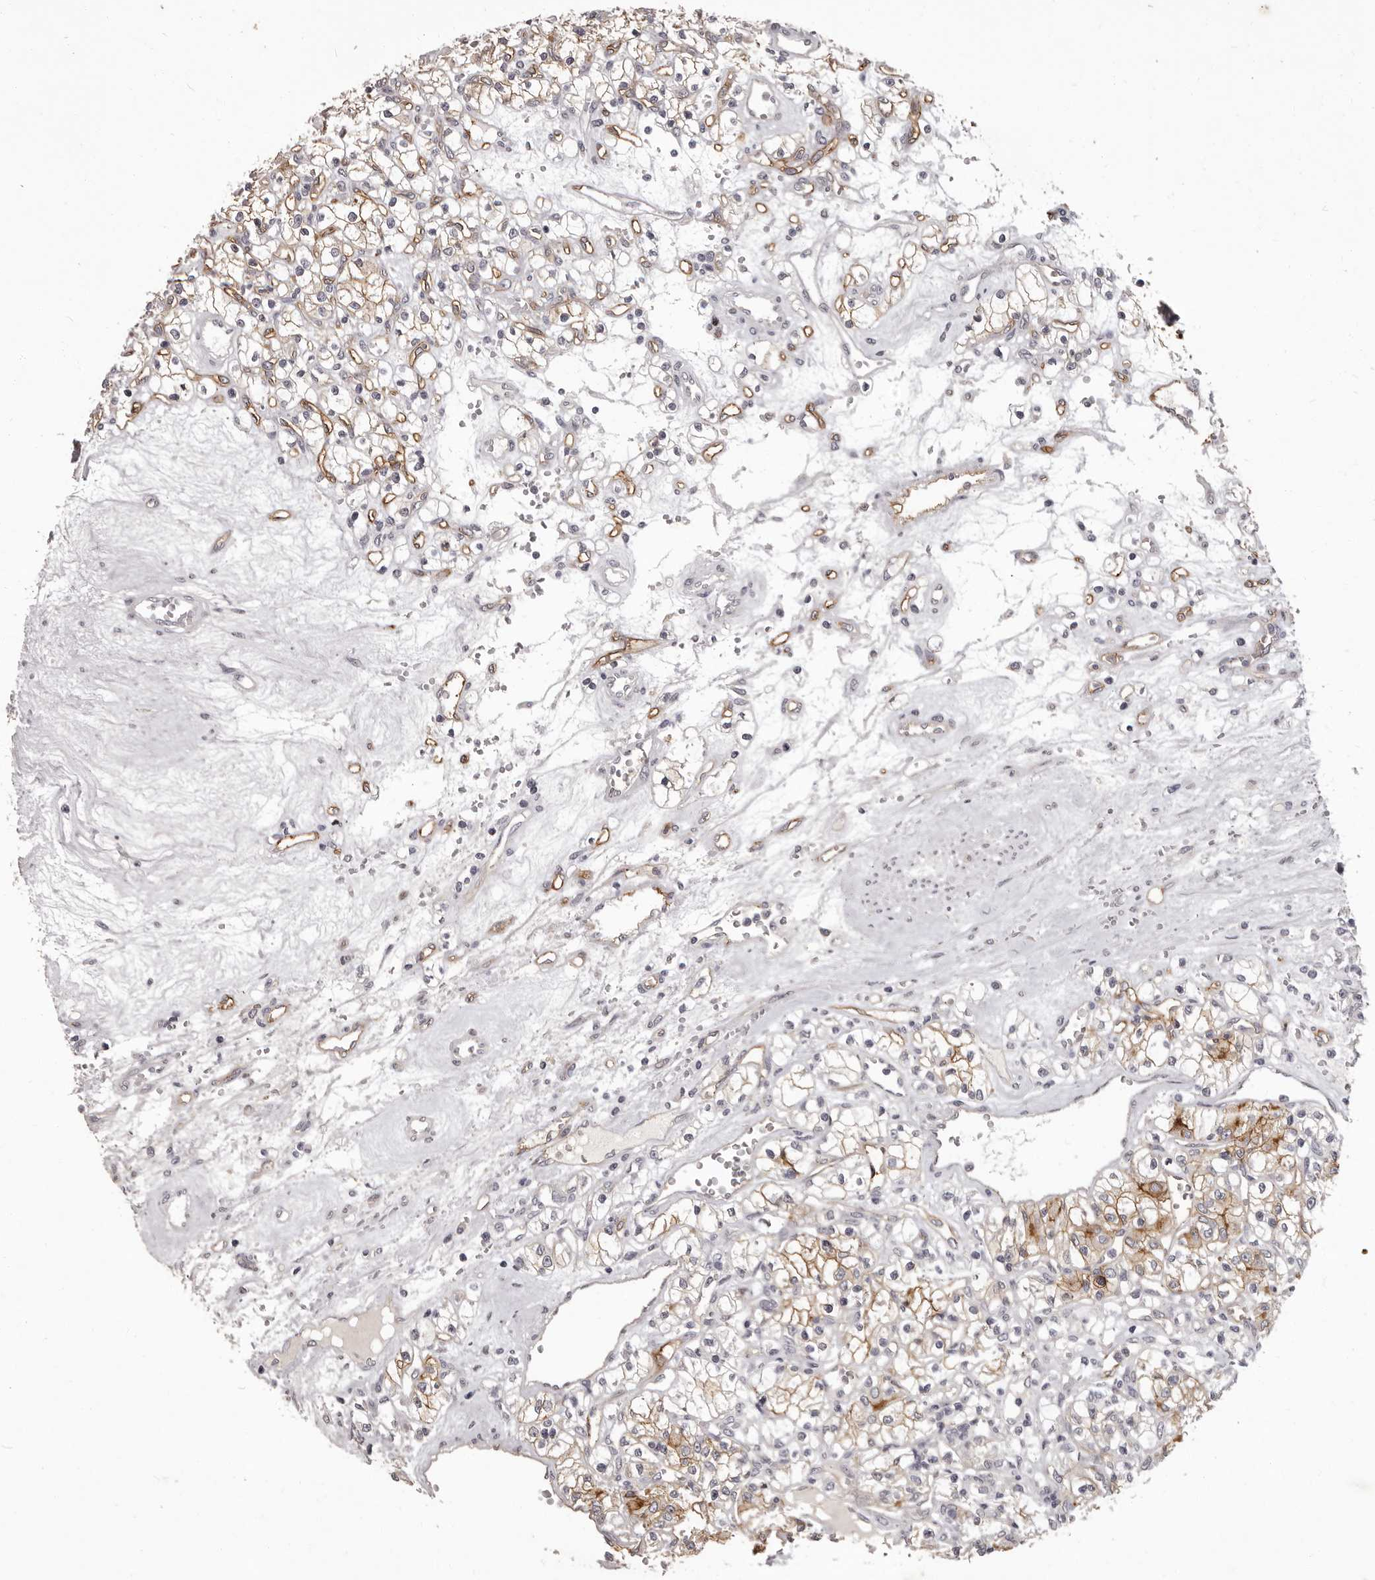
{"staining": {"intensity": "moderate", "quantity": "25%-75%", "location": "cytoplasmic/membranous"}, "tissue": "renal cancer", "cell_type": "Tumor cells", "image_type": "cancer", "snomed": [{"axis": "morphology", "description": "Adenocarcinoma, NOS"}, {"axis": "topography", "description": "Kidney"}], "caption": "Renal adenocarcinoma stained for a protein (brown) exhibits moderate cytoplasmic/membranous positive staining in about 25%-75% of tumor cells.", "gene": "GPR78", "patient": {"sex": "female", "age": 59}}